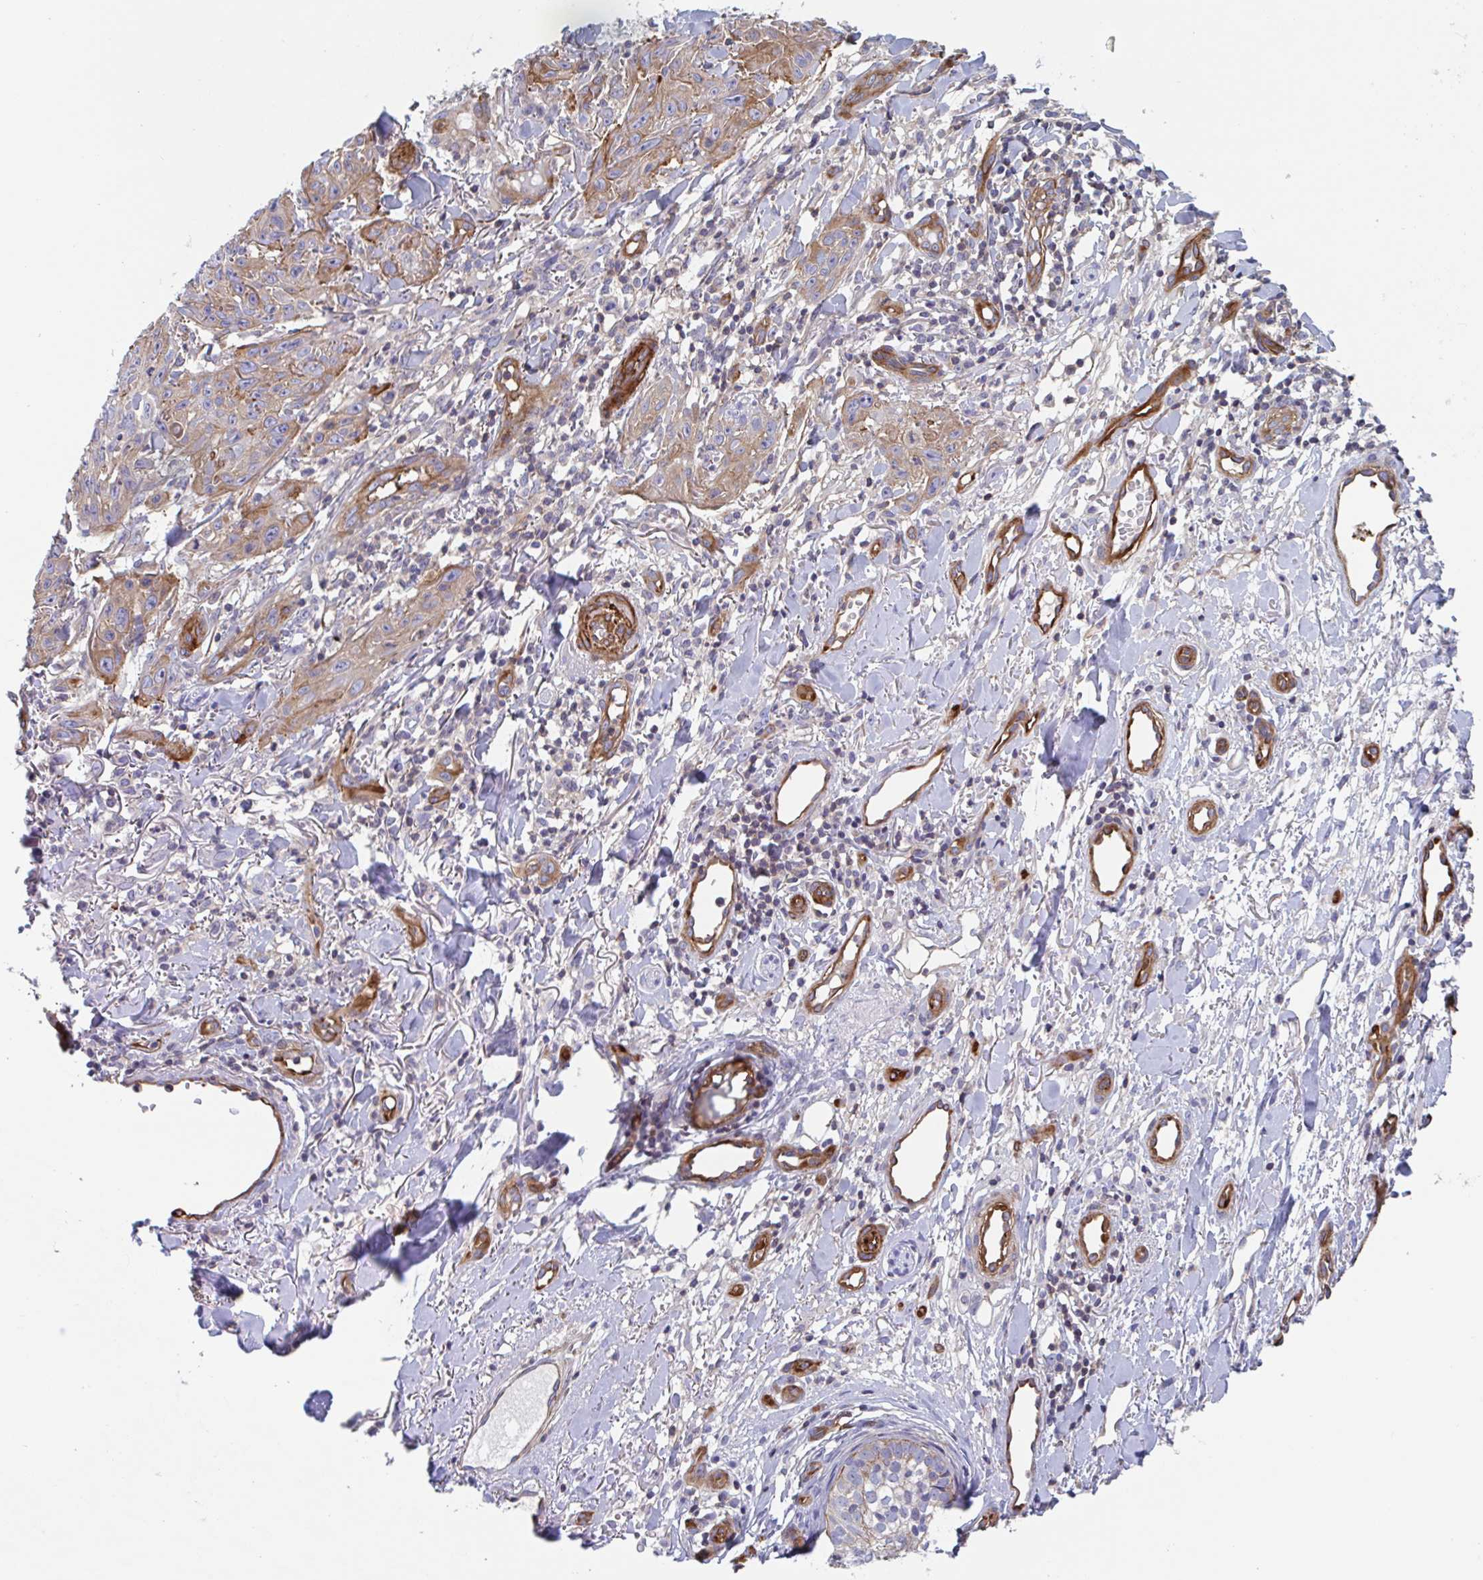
{"staining": {"intensity": "moderate", "quantity": "<25%", "location": "cytoplasmic/membranous"}, "tissue": "skin cancer", "cell_type": "Tumor cells", "image_type": "cancer", "snomed": [{"axis": "morphology", "description": "Squamous cell carcinoma, NOS"}, {"axis": "topography", "description": "Skin"}], "caption": "This is an image of immunohistochemistry staining of skin cancer (squamous cell carcinoma), which shows moderate staining in the cytoplasmic/membranous of tumor cells.", "gene": "SHISA7", "patient": {"sex": "male", "age": 86}}